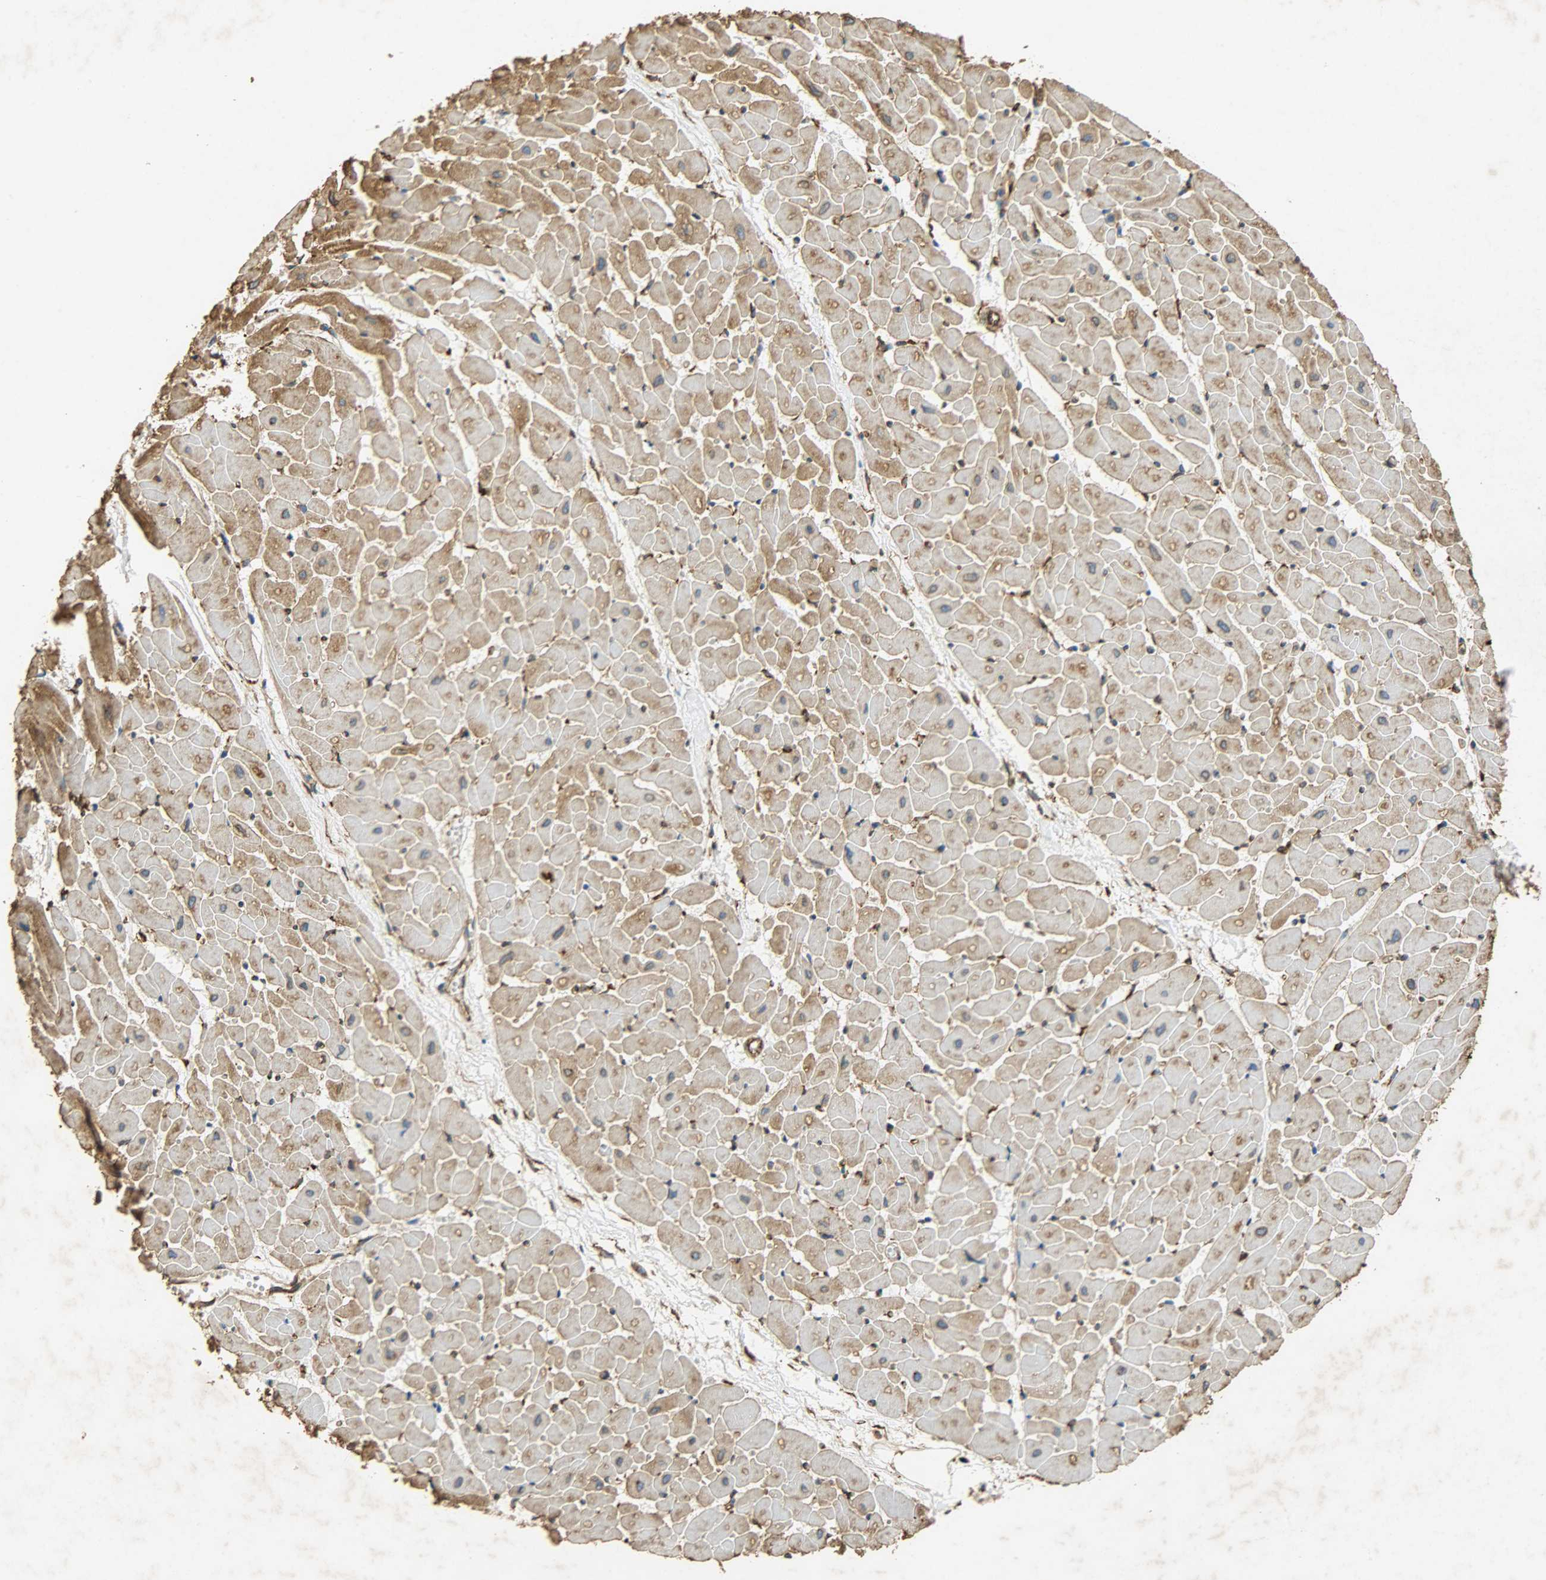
{"staining": {"intensity": "moderate", "quantity": ">75%", "location": "cytoplasmic/membranous"}, "tissue": "heart muscle", "cell_type": "Cardiomyocytes", "image_type": "normal", "snomed": [{"axis": "morphology", "description": "Normal tissue, NOS"}, {"axis": "topography", "description": "Heart"}], "caption": "Protein staining demonstrates moderate cytoplasmic/membranous expression in approximately >75% of cardiomyocytes in unremarkable heart muscle. The protein of interest is stained brown, and the nuclei are stained in blue (DAB IHC with brightfield microscopy, high magnification).", "gene": "HSP90B1", "patient": {"sex": "female", "age": 19}}